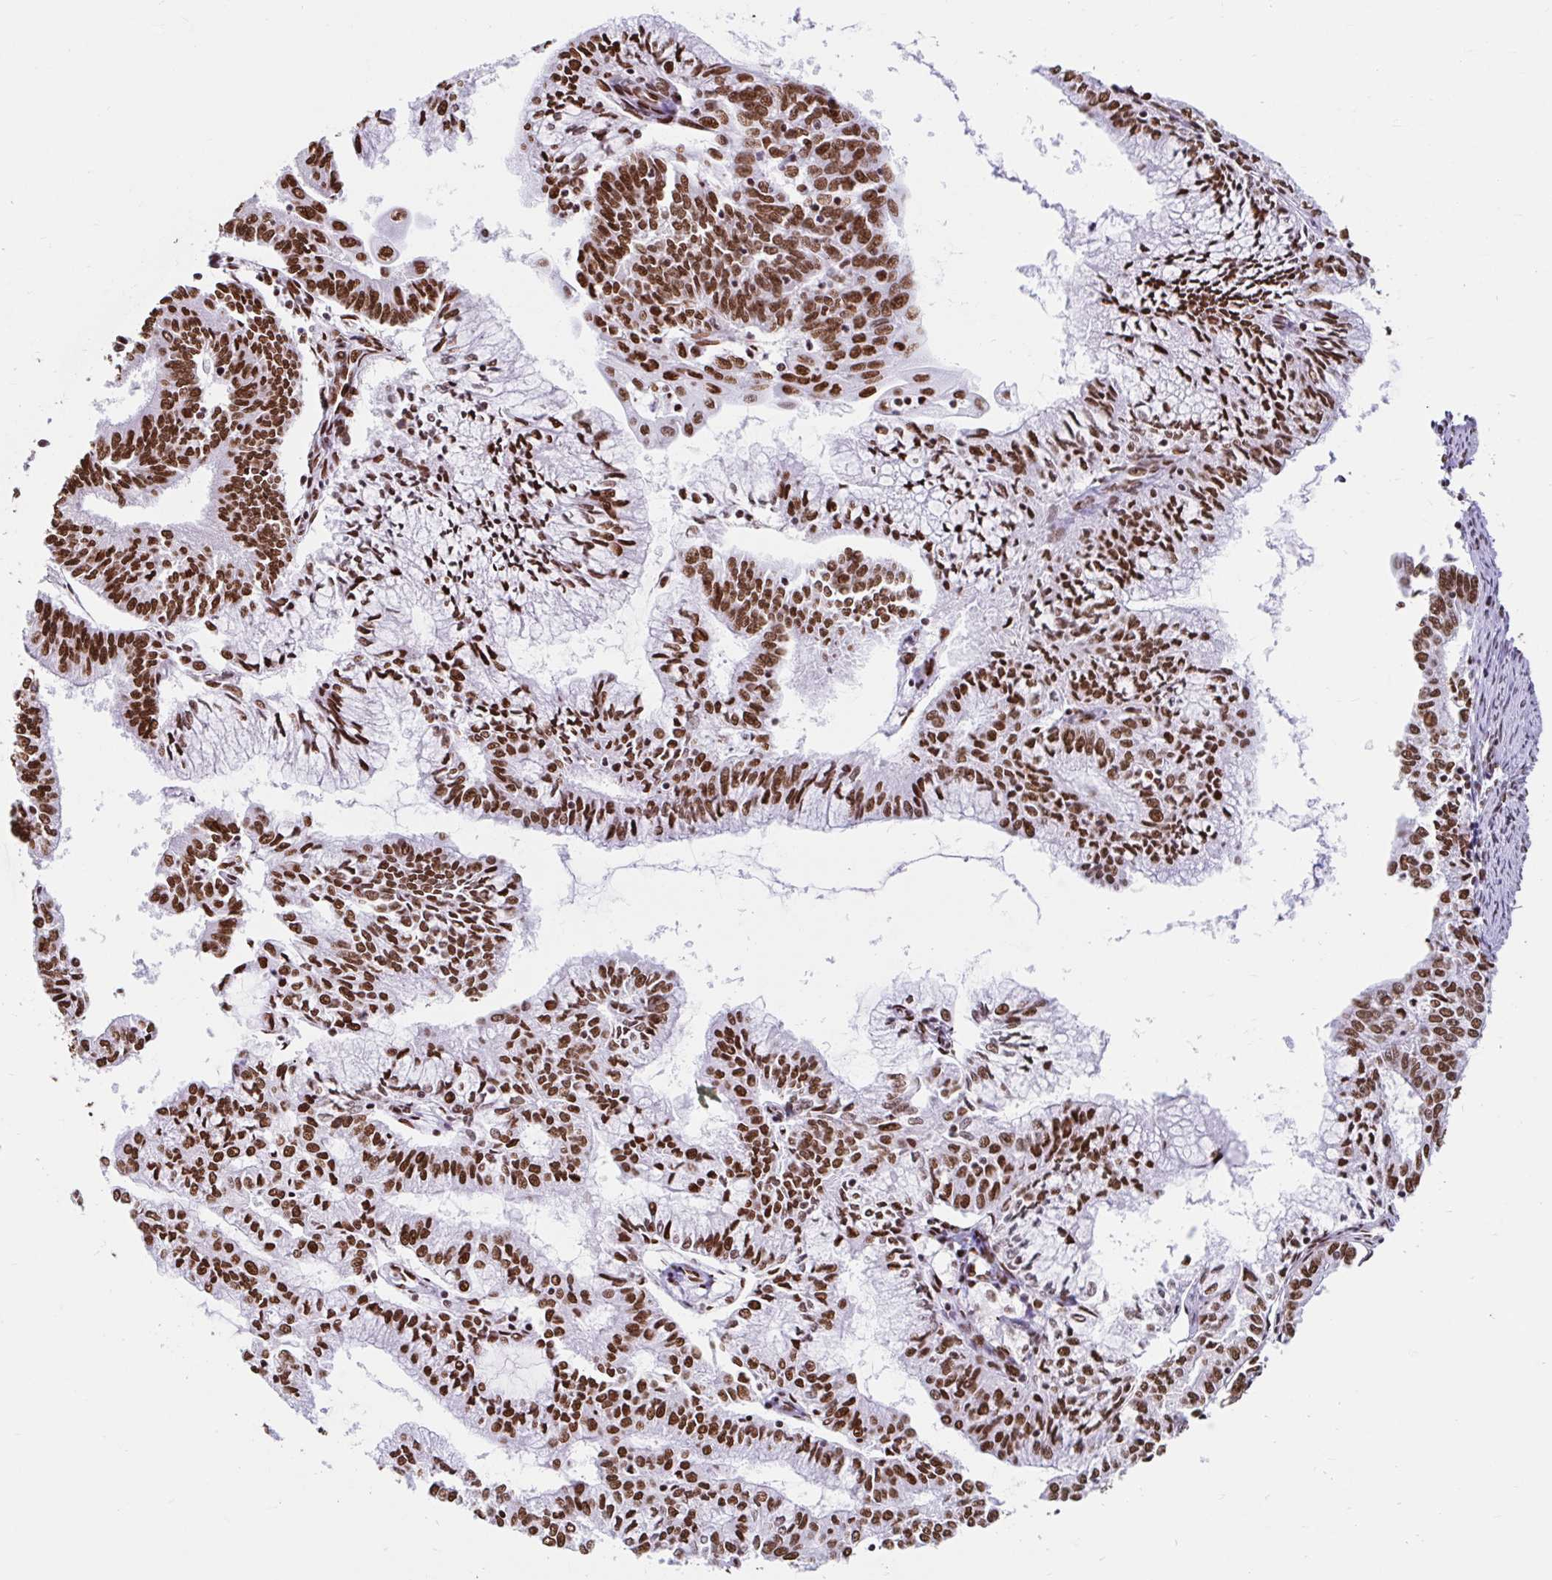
{"staining": {"intensity": "strong", "quantity": ">75%", "location": "nuclear"}, "tissue": "endometrial cancer", "cell_type": "Tumor cells", "image_type": "cancer", "snomed": [{"axis": "morphology", "description": "Adenocarcinoma, NOS"}, {"axis": "topography", "description": "Endometrium"}], "caption": "The photomicrograph demonstrates a brown stain indicating the presence of a protein in the nuclear of tumor cells in endometrial cancer.", "gene": "KHDRBS1", "patient": {"sex": "female", "age": 61}}